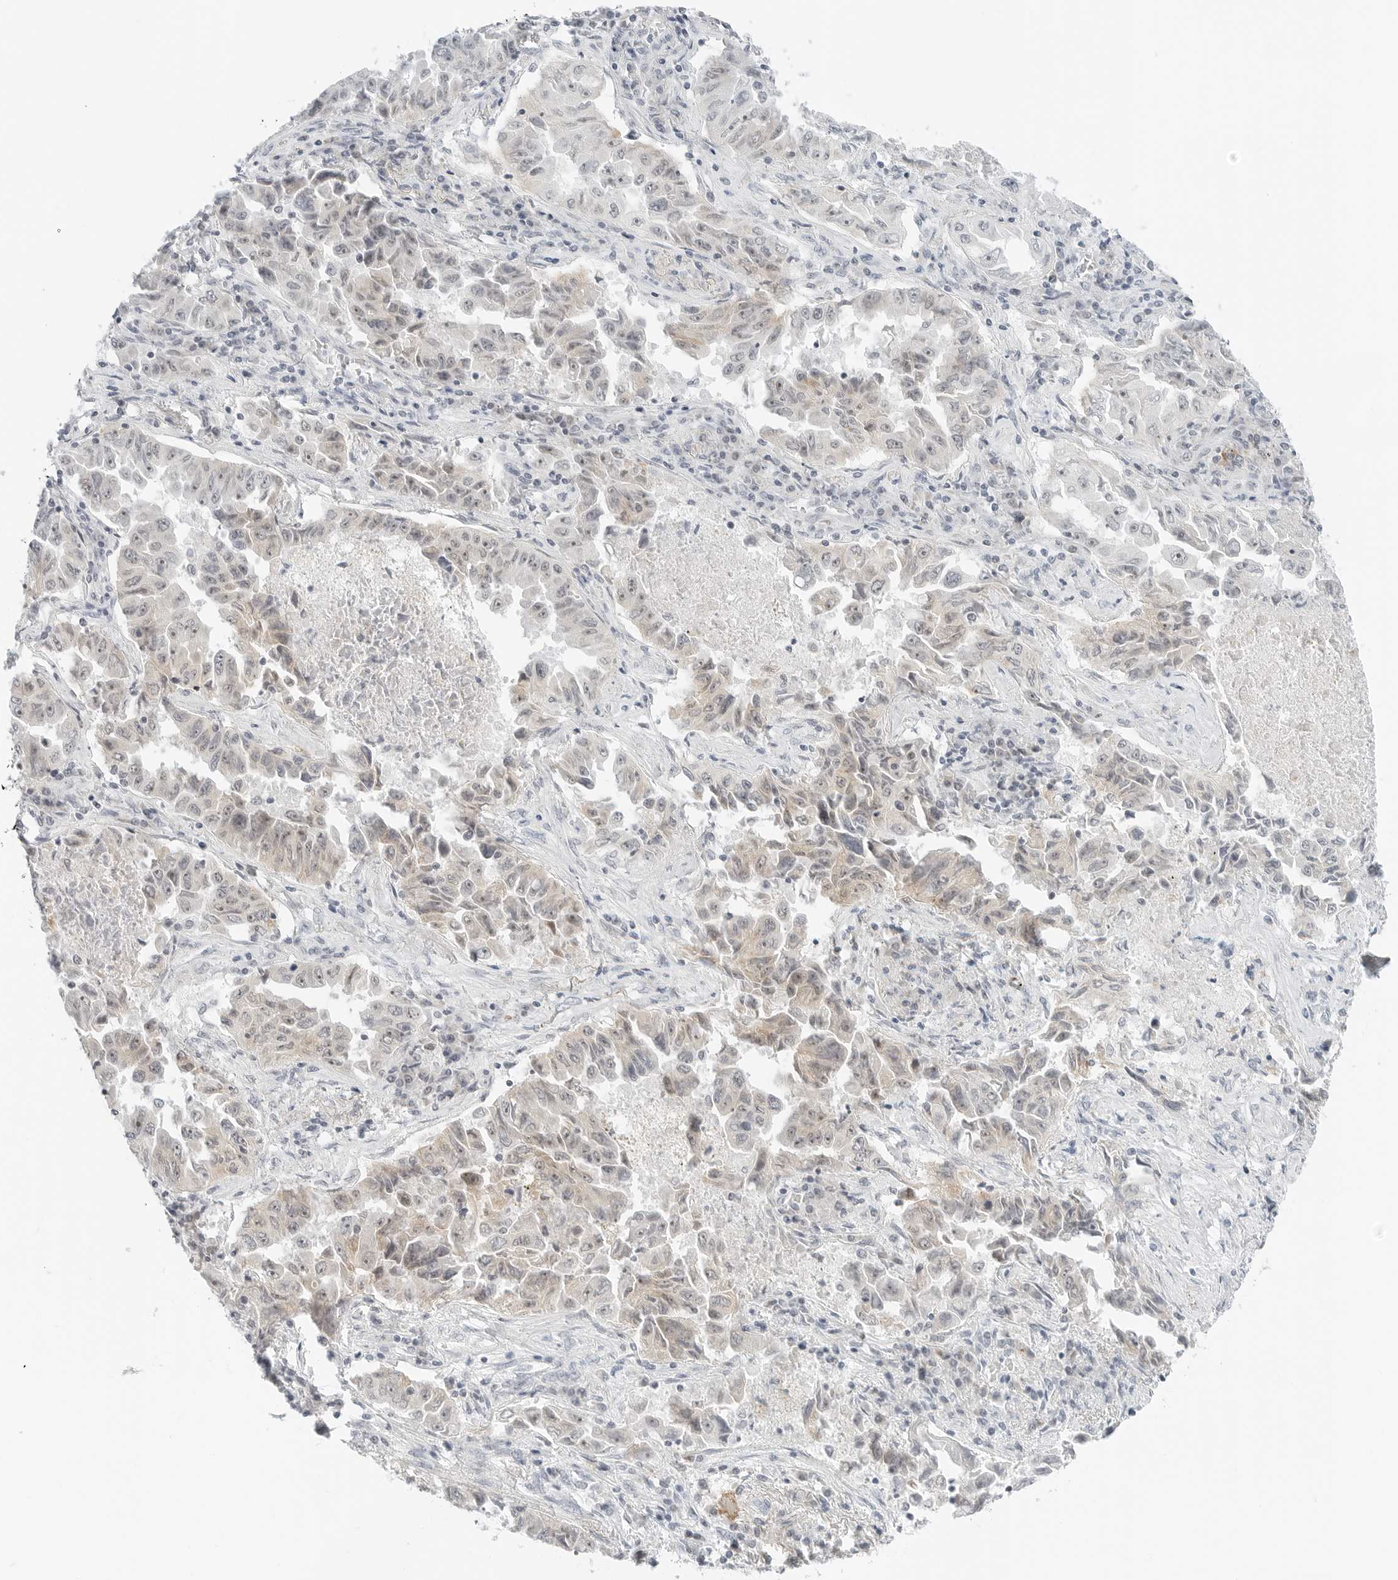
{"staining": {"intensity": "weak", "quantity": "<25%", "location": "cytoplasmic/membranous"}, "tissue": "lung cancer", "cell_type": "Tumor cells", "image_type": "cancer", "snomed": [{"axis": "morphology", "description": "Adenocarcinoma, NOS"}, {"axis": "topography", "description": "Lung"}], "caption": "This is an immunohistochemistry histopathology image of human lung cancer (adenocarcinoma). There is no staining in tumor cells.", "gene": "CCSAP", "patient": {"sex": "female", "age": 51}}